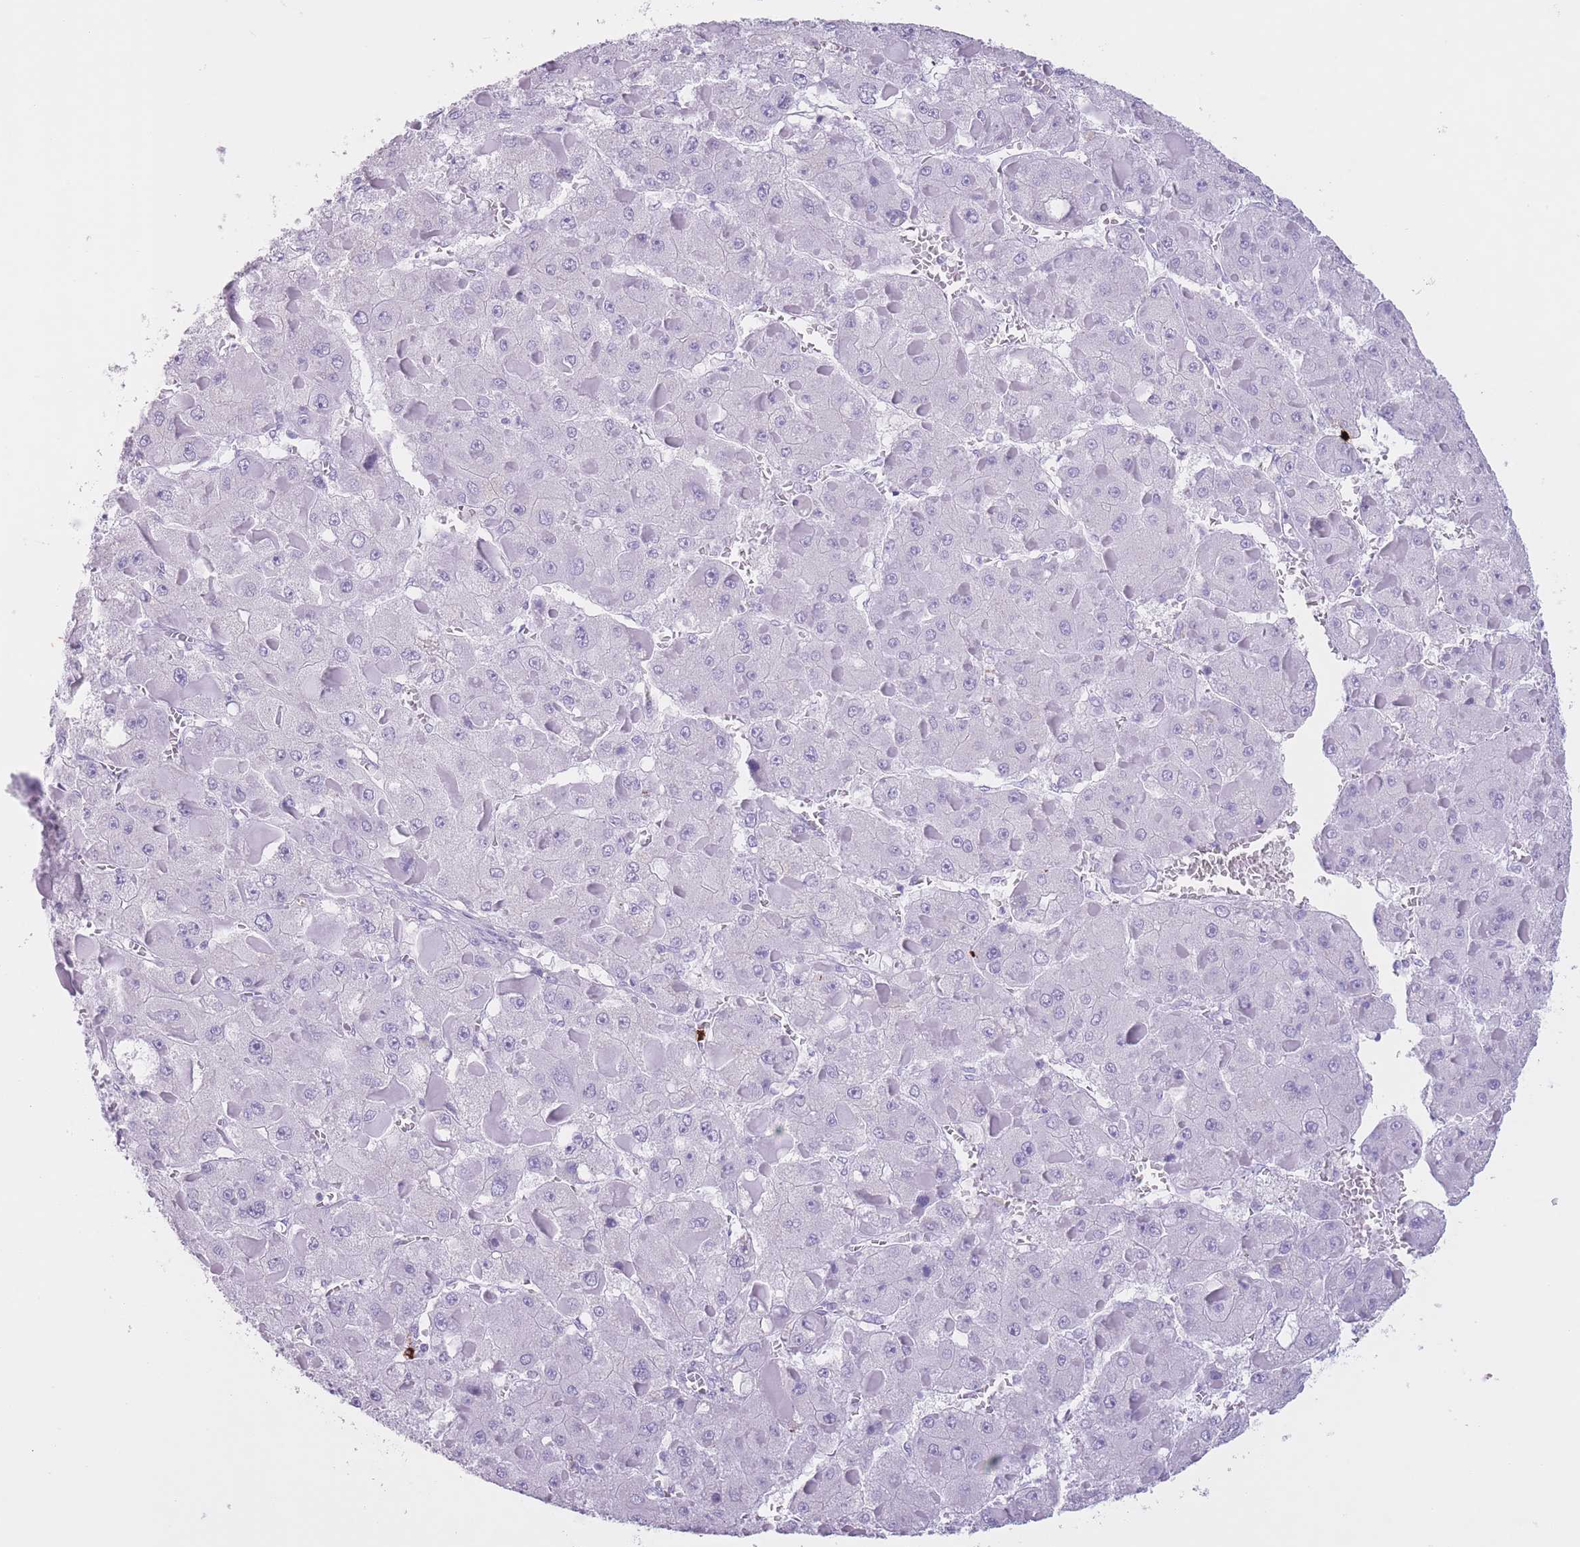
{"staining": {"intensity": "negative", "quantity": "none", "location": "none"}, "tissue": "liver cancer", "cell_type": "Tumor cells", "image_type": "cancer", "snomed": [{"axis": "morphology", "description": "Carcinoma, Hepatocellular, NOS"}, {"axis": "topography", "description": "Liver"}], "caption": "Photomicrograph shows no protein positivity in tumor cells of liver cancer (hepatocellular carcinoma) tissue.", "gene": "OR4F21", "patient": {"sex": "female", "age": 73}}